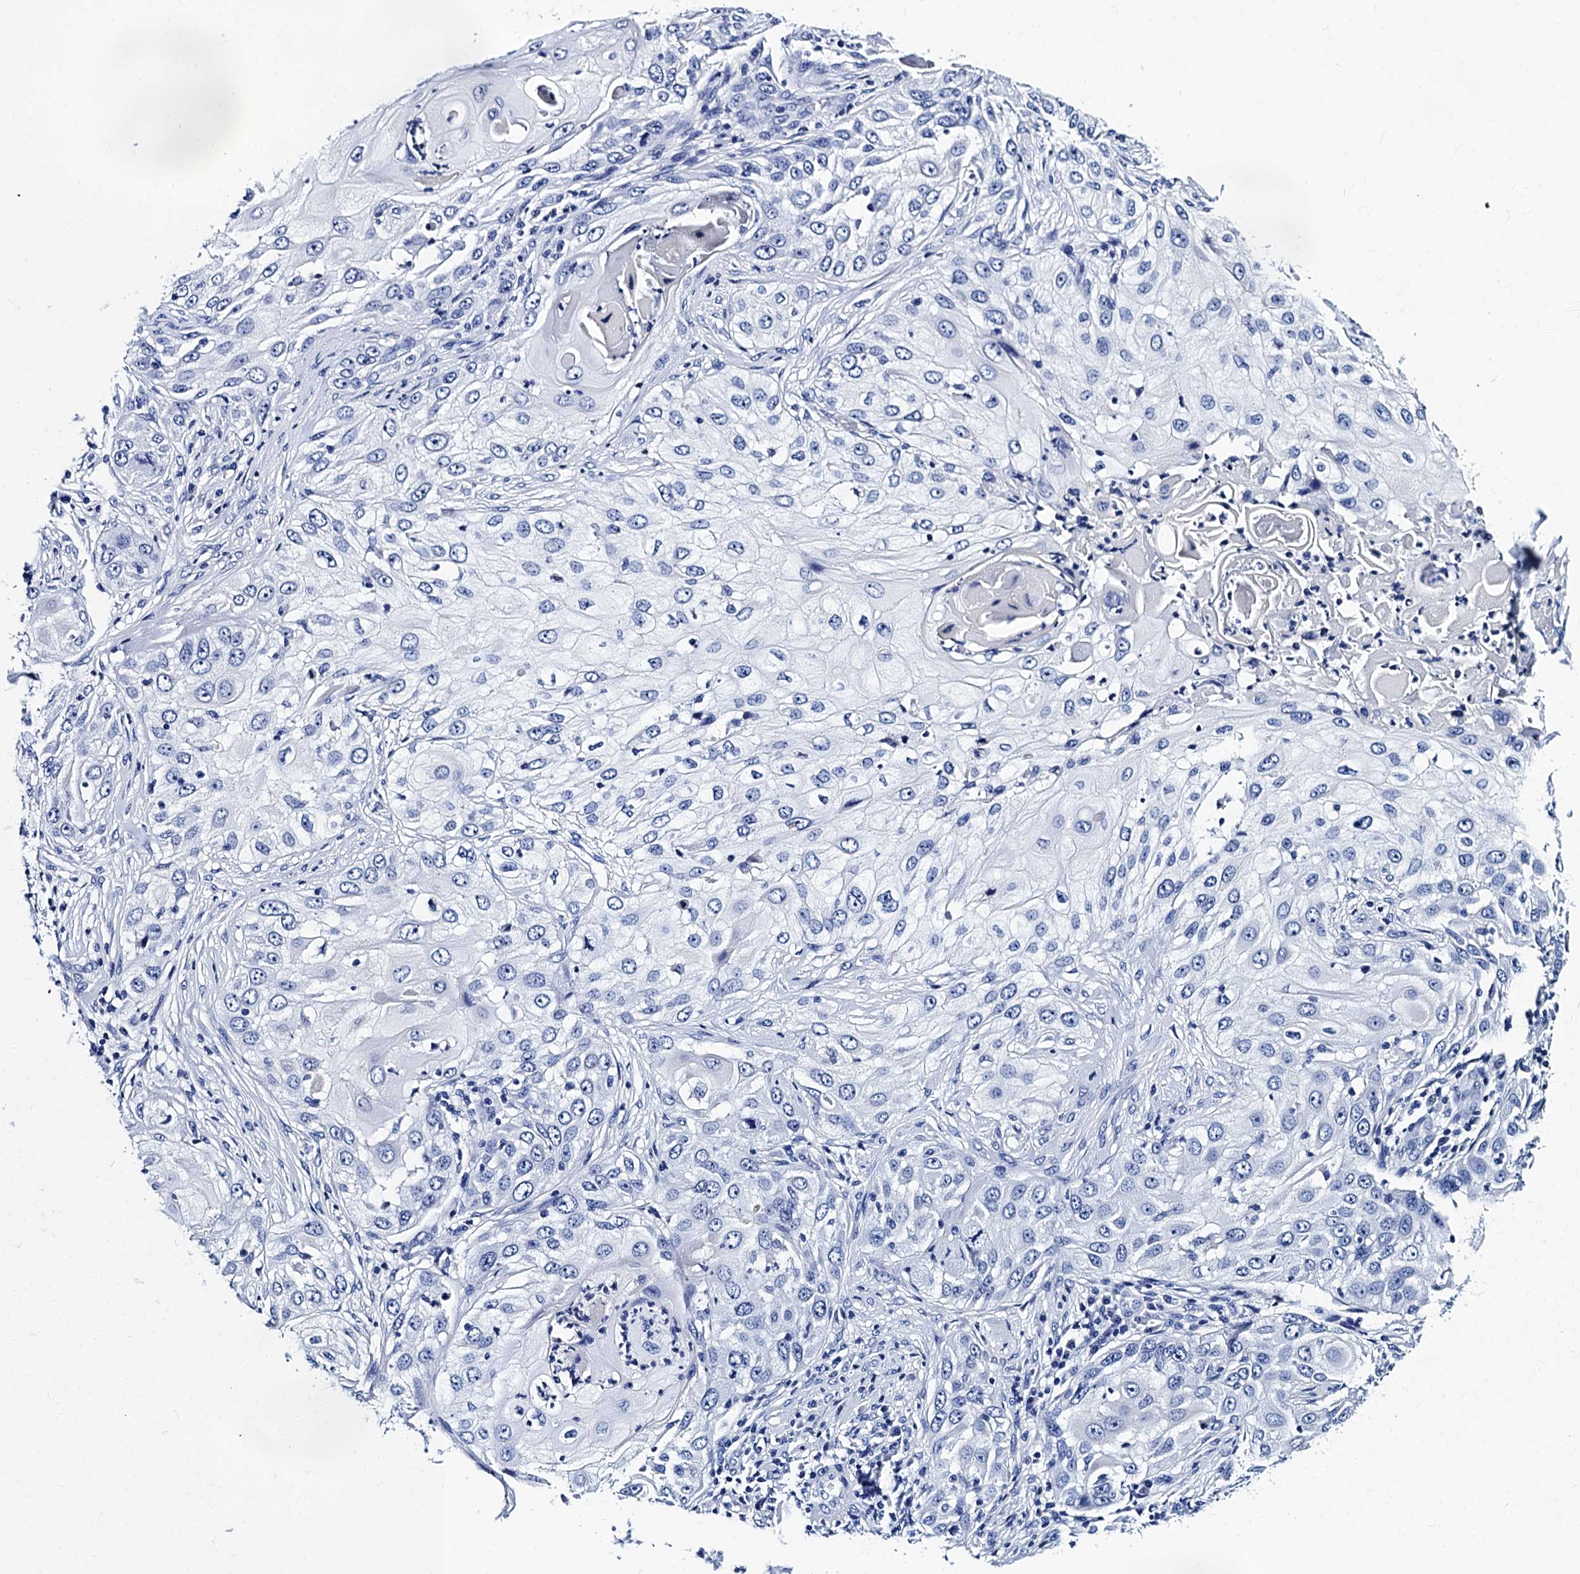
{"staining": {"intensity": "negative", "quantity": "none", "location": "none"}, "tissue": "skin cancer", "cell_type": "Tumor cells", "image_type": "cancer", "snomed": [{"axis": "morphology", "description": "Squamous cell carcinoma, NOS"}, {"axis": "topography", "description": "Skin"}], "caption": "Skin cancer (squamous cell carcinoma) was stained to show a protein in brown. There is no significant expression in tumor cells. (Stains: DAB (3,3'-diaminobenzidine) immunohistochemistry with hematoxylin counter stain, Microscopy: brightfield microscopy at high magnification).", "gene": "MYBPC3", "patient": {"sex": "female", "age": 44}}